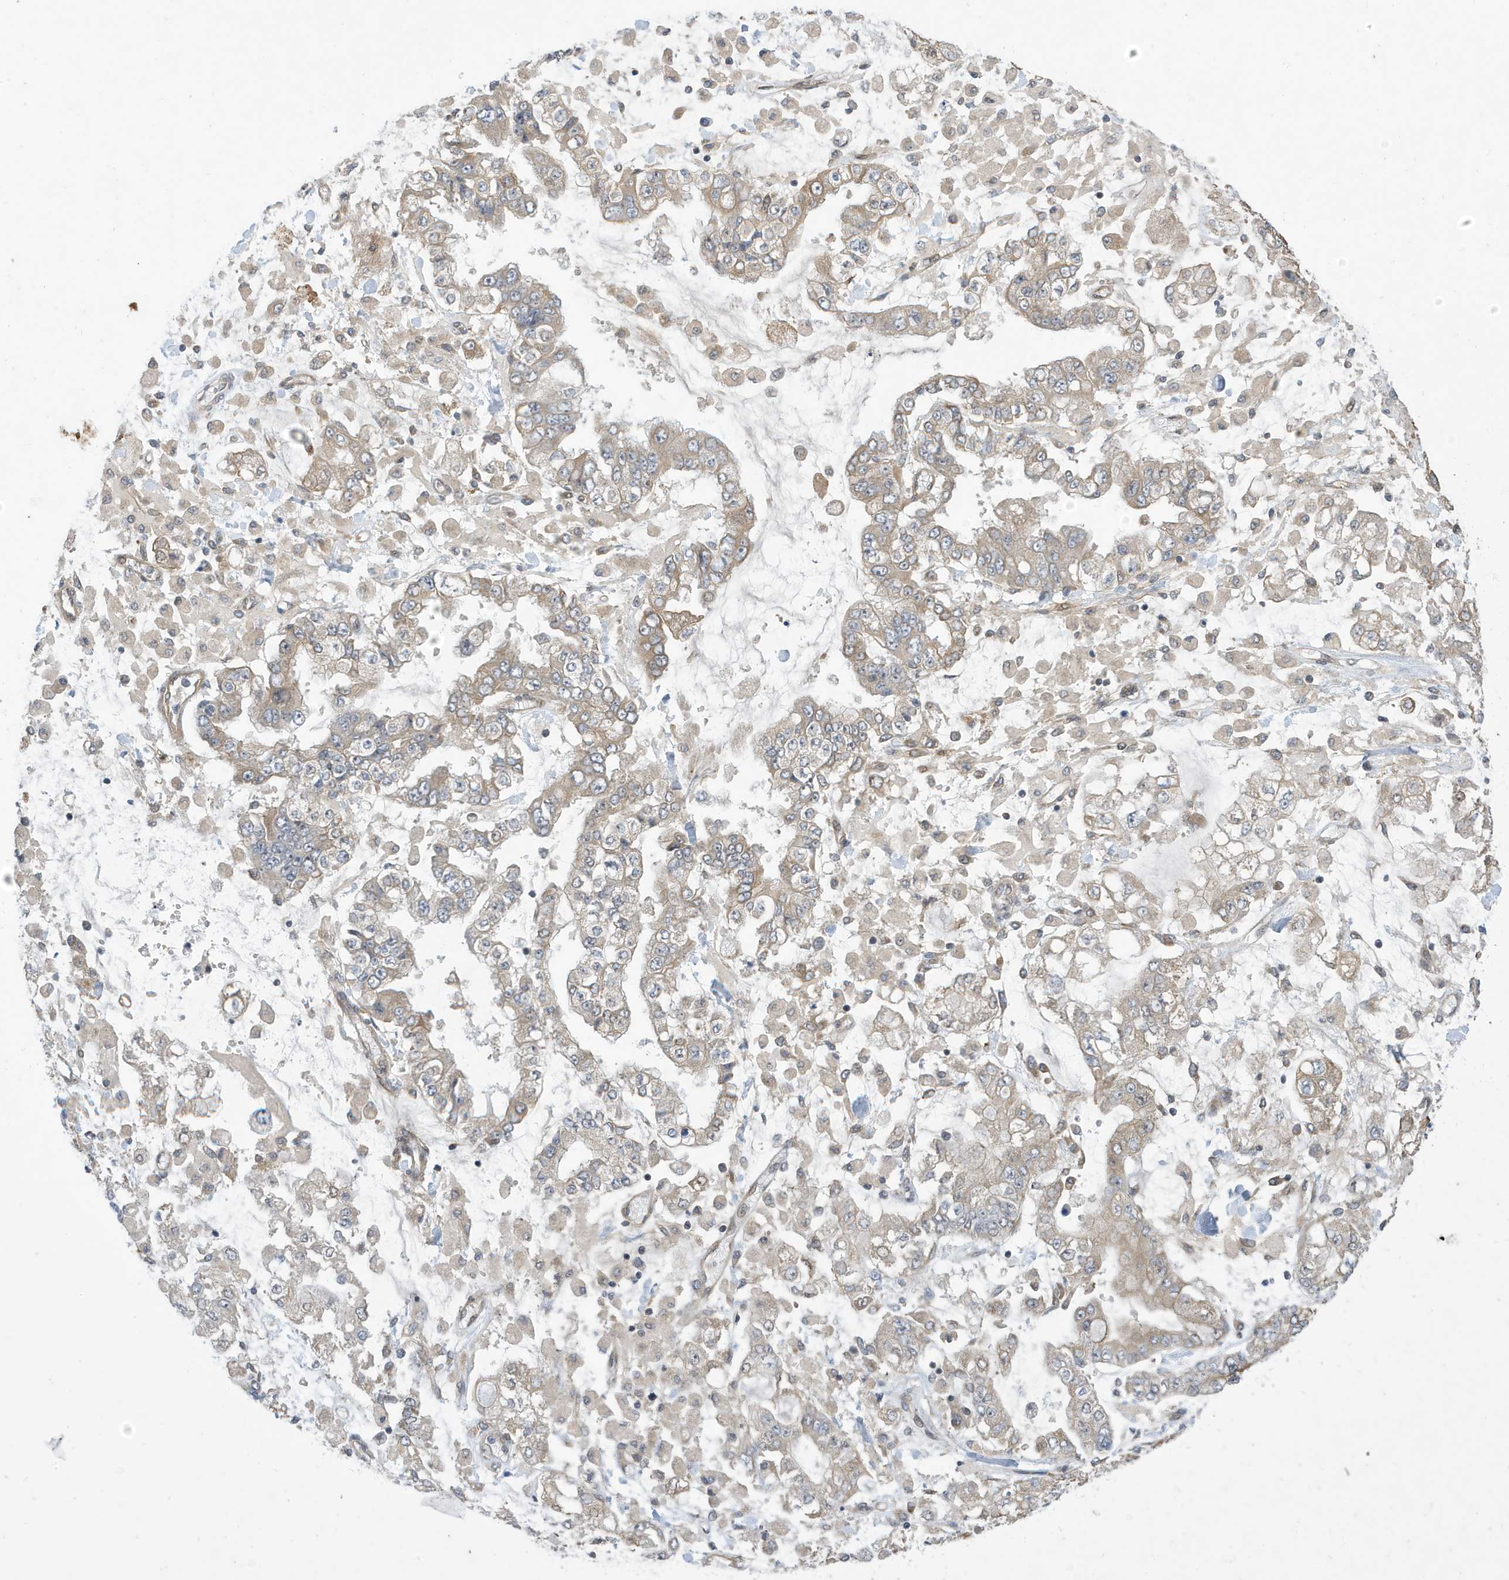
{"staining": {"intensity": "weak", "quantity": "25%-75%", "location": "cytoplasmic/membranous"}, "tissue": "stomach cancer", "cell_type": "Tumor cells", "image_type": "cancer", "snomed": [{"axis": "morphology", "description": "Normal tissue, NOS"}, {"axis": "morphology", "description": "Adenocarcinoma, NOS"}, {"axis": "topography", "description": "Stomach, upper"}, {"axis": "topography", "description": "Stomach"}], "caption": "This is a histology image of immunohistochemistry (IHC) staining of stomach cancer, which shows weak staining in the cytoplasmic/membranous of tumor cells.", "gene": "NCOA7", "patient": {"sex": "male", "age": 76}}